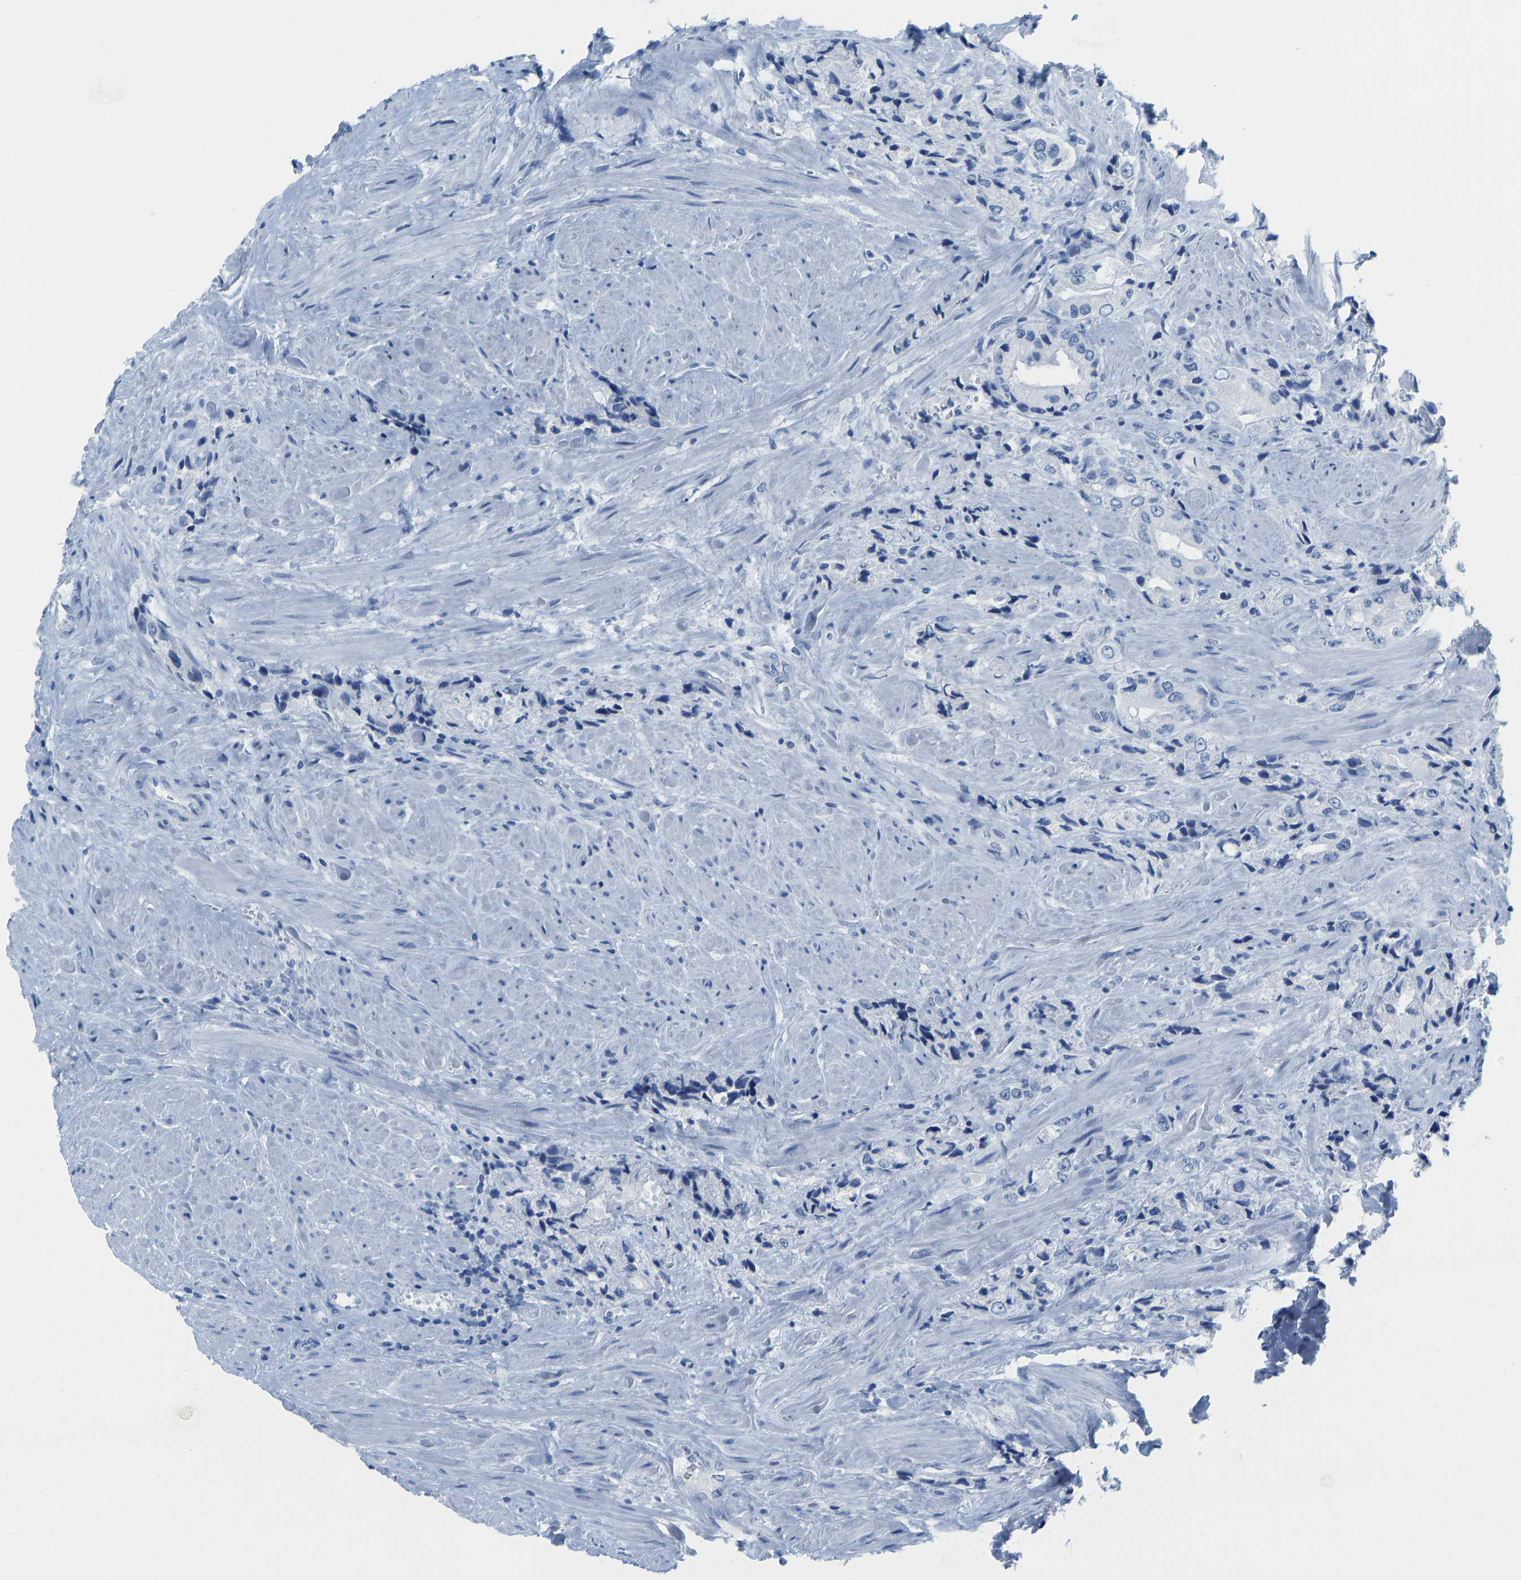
{"staining": {"intensity": "negative", "quantity": "none", "location": "none"}, "tissue": "prostate cancer", "cell_type": "Tumor cells", "image_type": "cancer", "snomed": [{"axis": "morphology", "description": "Adenocarcinoma, High grade"}, {"axis": "topography", "description": "Prostate"}], "caption": "High magnification brightfield microscopy of adenocarcinoma (high-grade) (prostate) stained with DAB (3,3'-diaminobenzidine) (brown) and counterstained with hematoxylin (blue): tumor cells show no significant staining.", "gene": "SERPINB3", "patient": {"sex": "male", "age": 61}}